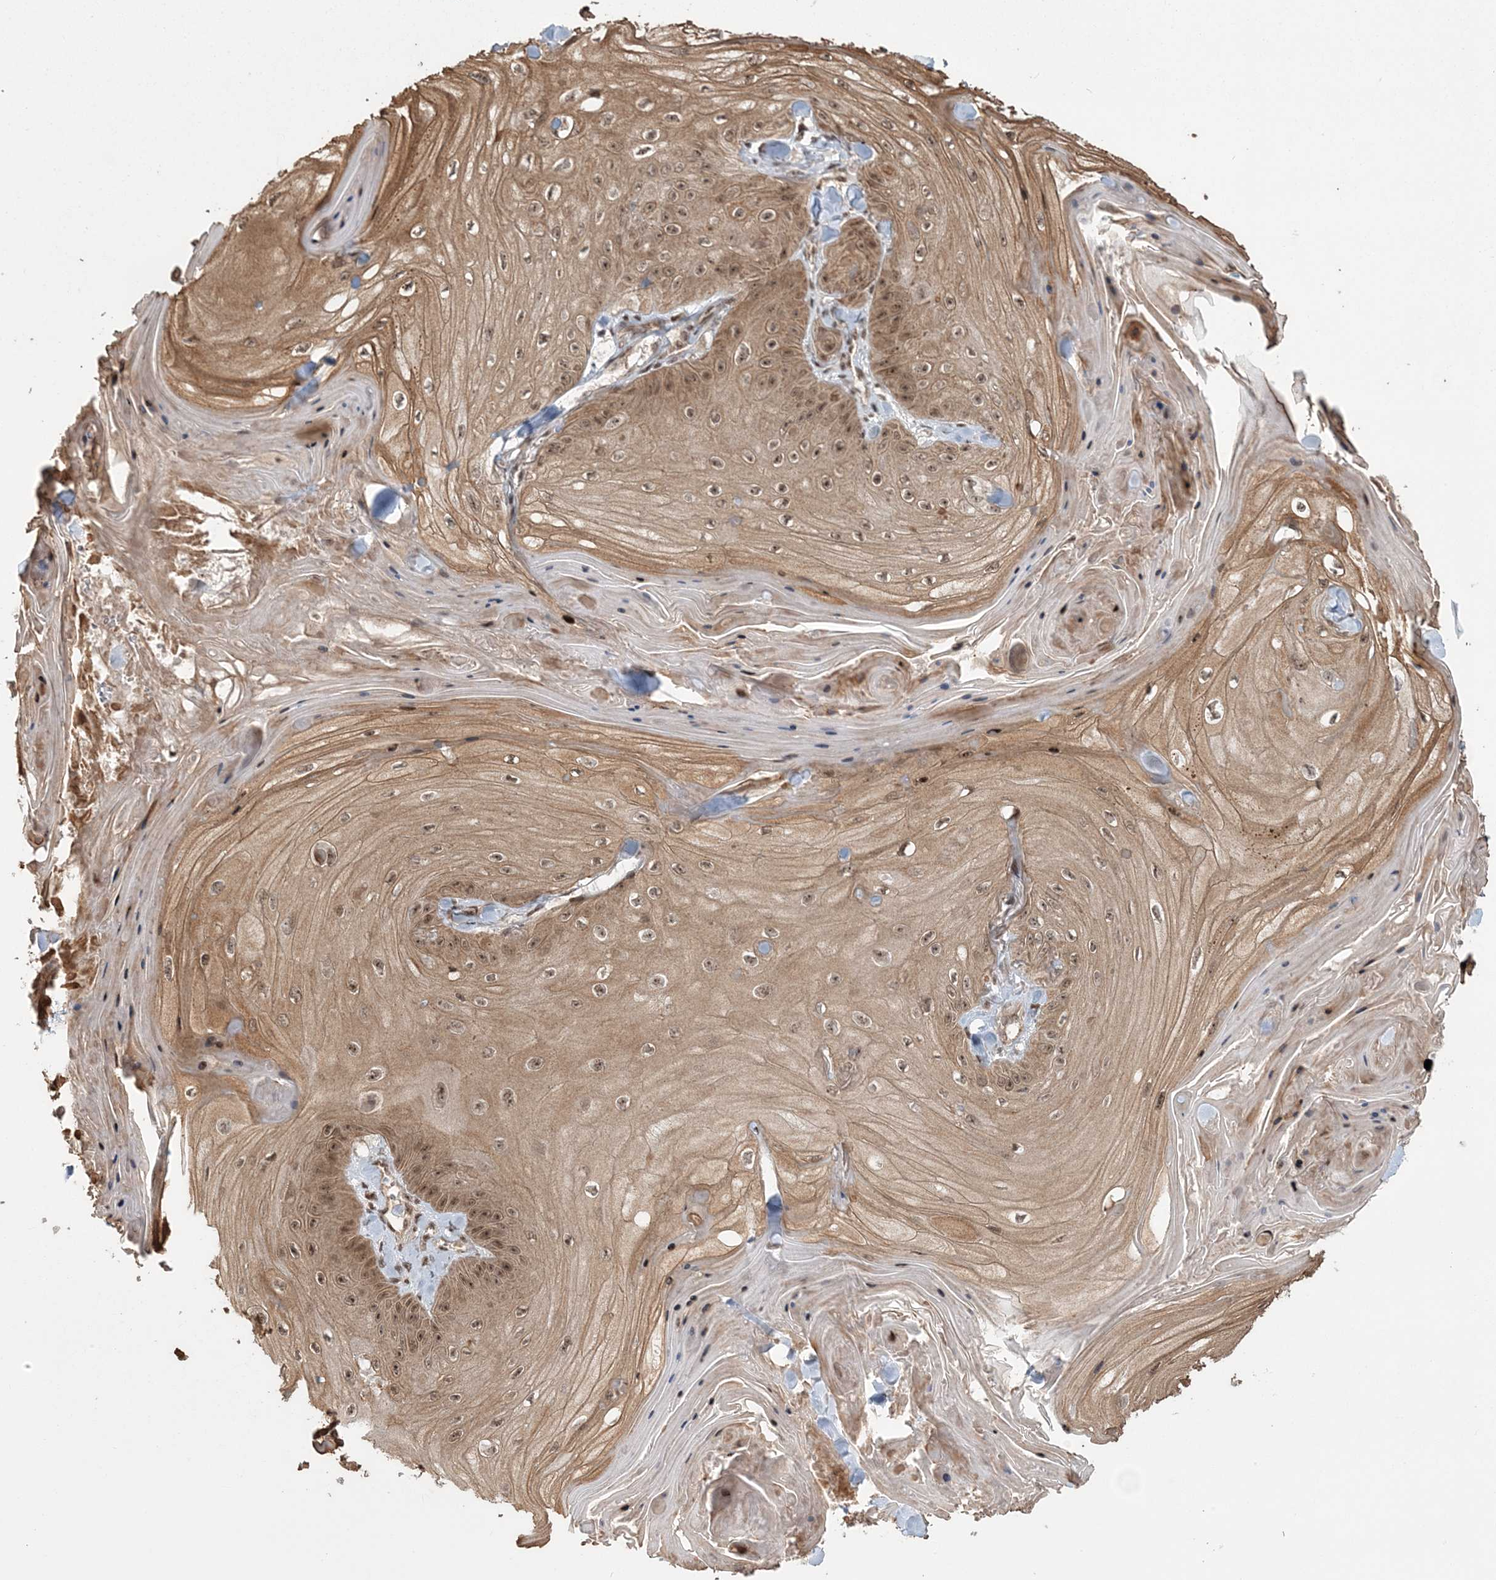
{"staining": {"intensity": "moderate", "quantity": ">75%", "location": "cytoplasmic/membranous,nuclear"}, "tissue": "skin cancer", "cell_type": "Tumor cells", "image_type": "cancer", "snomed": [{"axis": "morphology", "description": "Squamous cell carcinoma, NOS"}, {"axis": "topography", "description": "Skin"}], "caption": "Tumor cells demonstrate moderate cytoplasmic/membranous and nuclear staining in approximately >75% of cells in skin squamous cell carcinoma.", "gene": "EPB41L4A", "patient": {"sex": "male", "age": 74}}